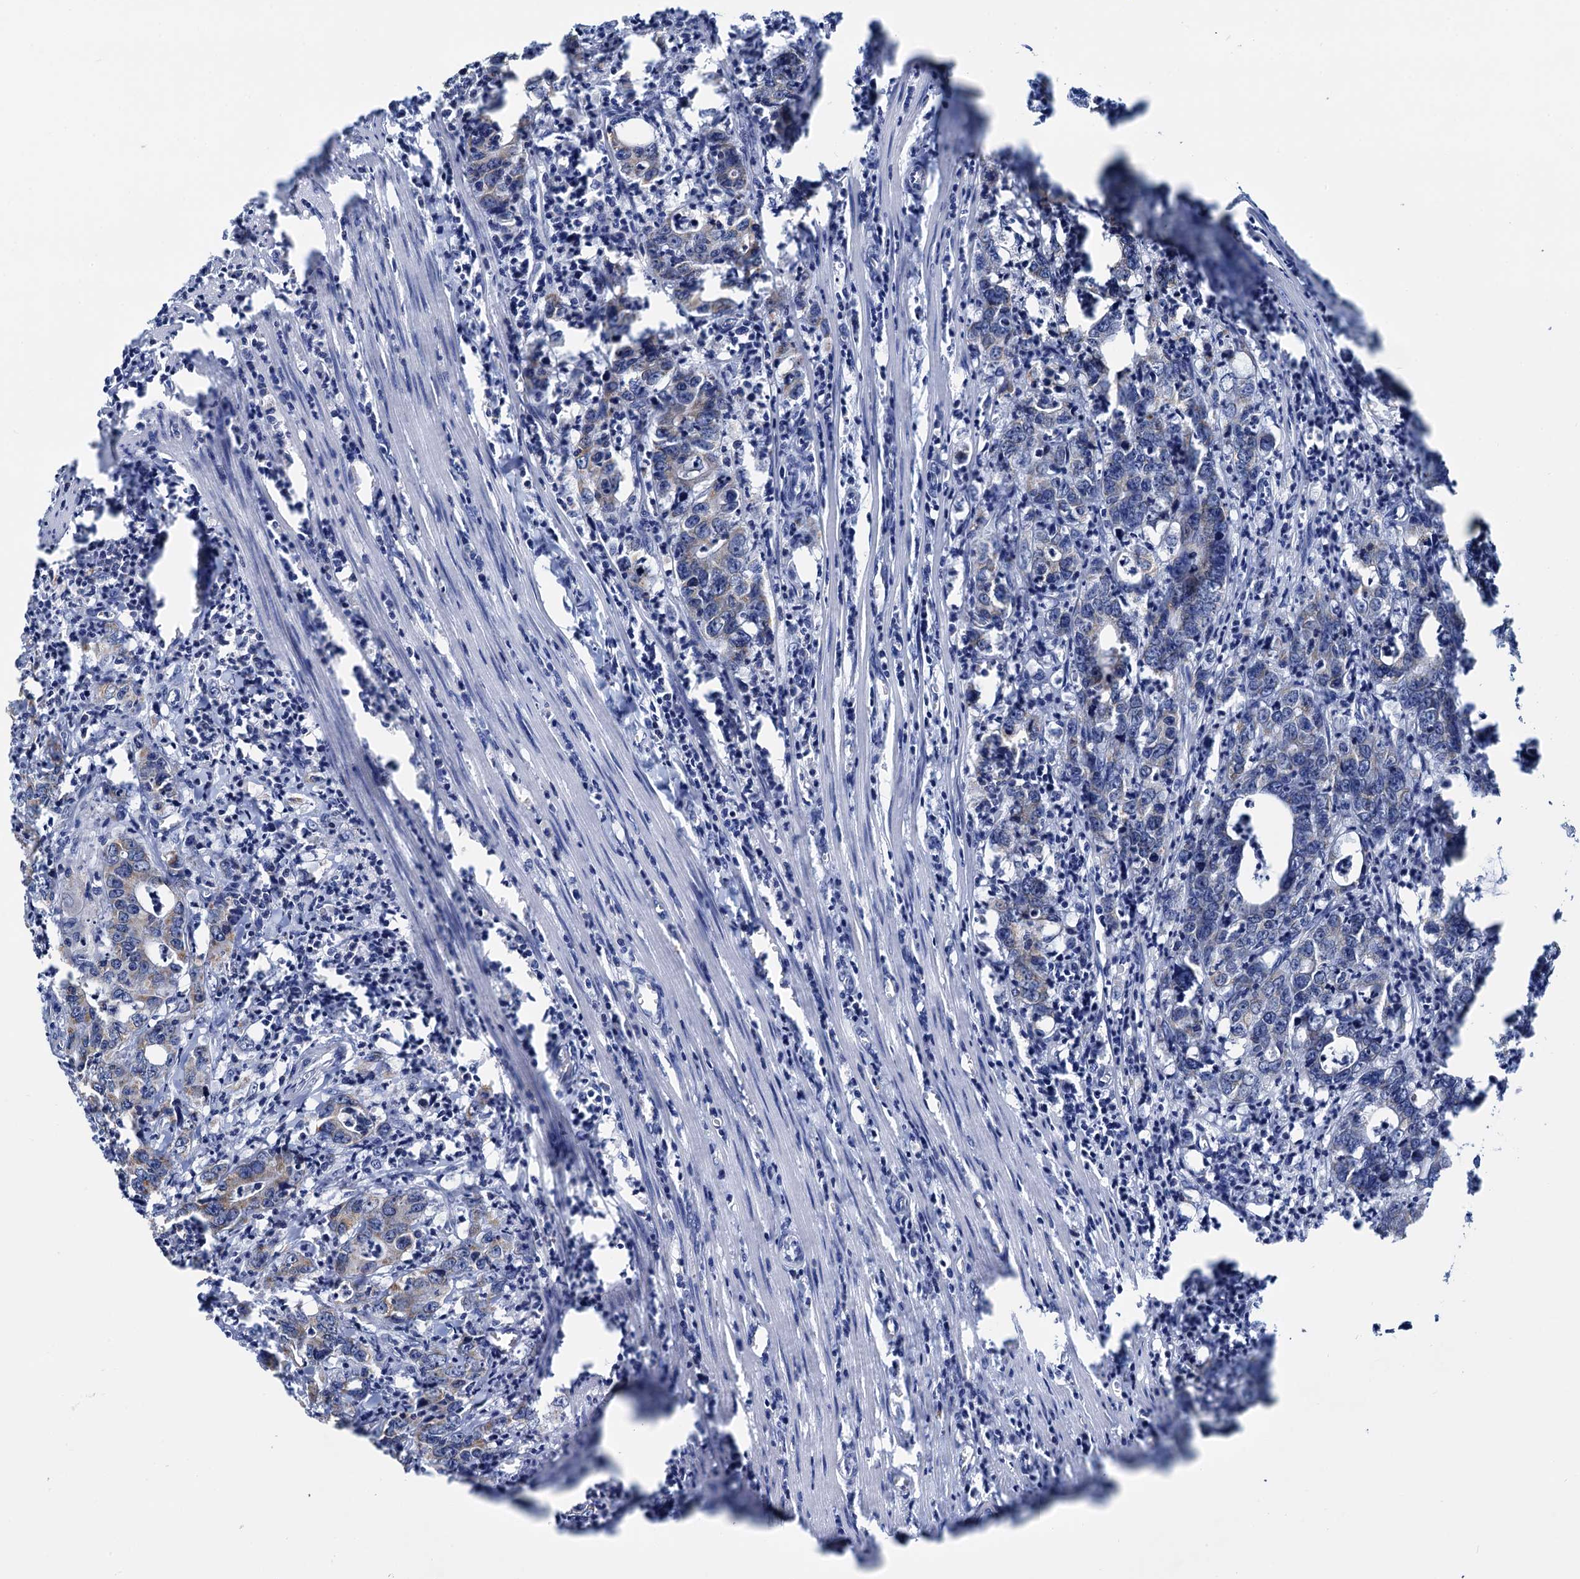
{"staining": {"intensity": "weak", "quantity": "25%-75%", "location": "cytoplasmic/membranous"}, "tissue": "colorectal cancer", "cell_type": "Tumor cells", "image_type": "cancer", "snomed": [{"axis": "morphology", "description": "Adenocarcinoma, NOS"}, {"axis": "topography", "description": "Colon"}], "caption": "Tumor cells exhibit low levels of weak cytoplasmic/membranous positivity in about 25%-75% of cells in human colorectal adenocarcinoma.", "gene": "C2CD3", "patient": {"sex": "female", "age": 75}}